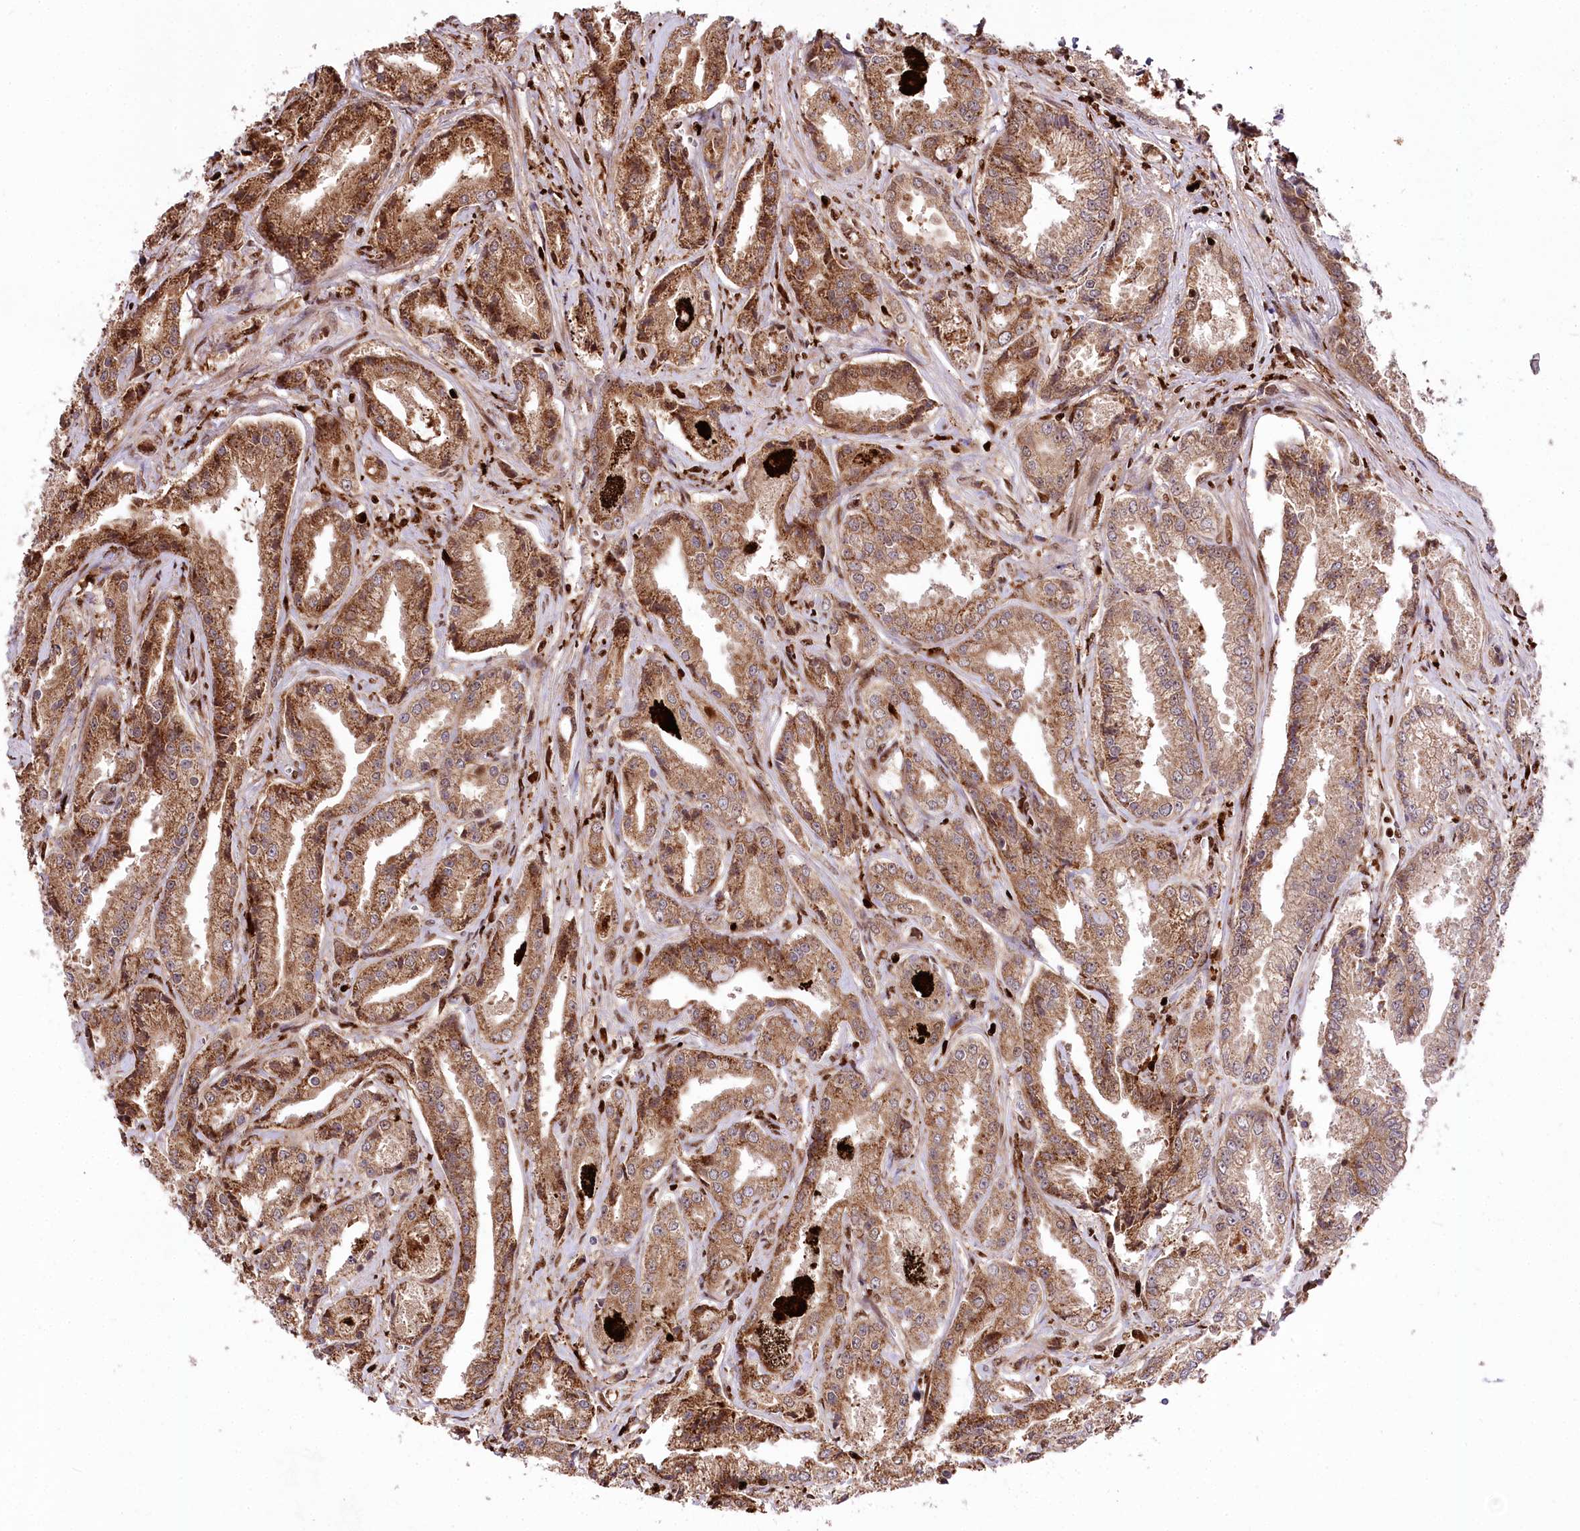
{"staining": {"intensity": "moderate", "quantity": ">75%", "location": "cytoplasmic/membranous"}, "tissue": "prostate cancer", "cell_type": "Tumor cells", "image_type": "cancer", "snomed": [{"axis": "morphology", "description": "Adenocarcinoma, High grade"}, {"axis": "topography", "description": "Prostate"}], "caption": "Immunohistochemistry photomicrograph of neoplastic tissue: human prostate cancer stained using IHC exhibits medium levels of moderate protein expression localized specifically in the cytoplasmic/membranous of tumor cells, appearing as a cytoplasmic/membranous brown color.", "gene": "FIGN", "patient": {"sex": "male", "age": 72}}